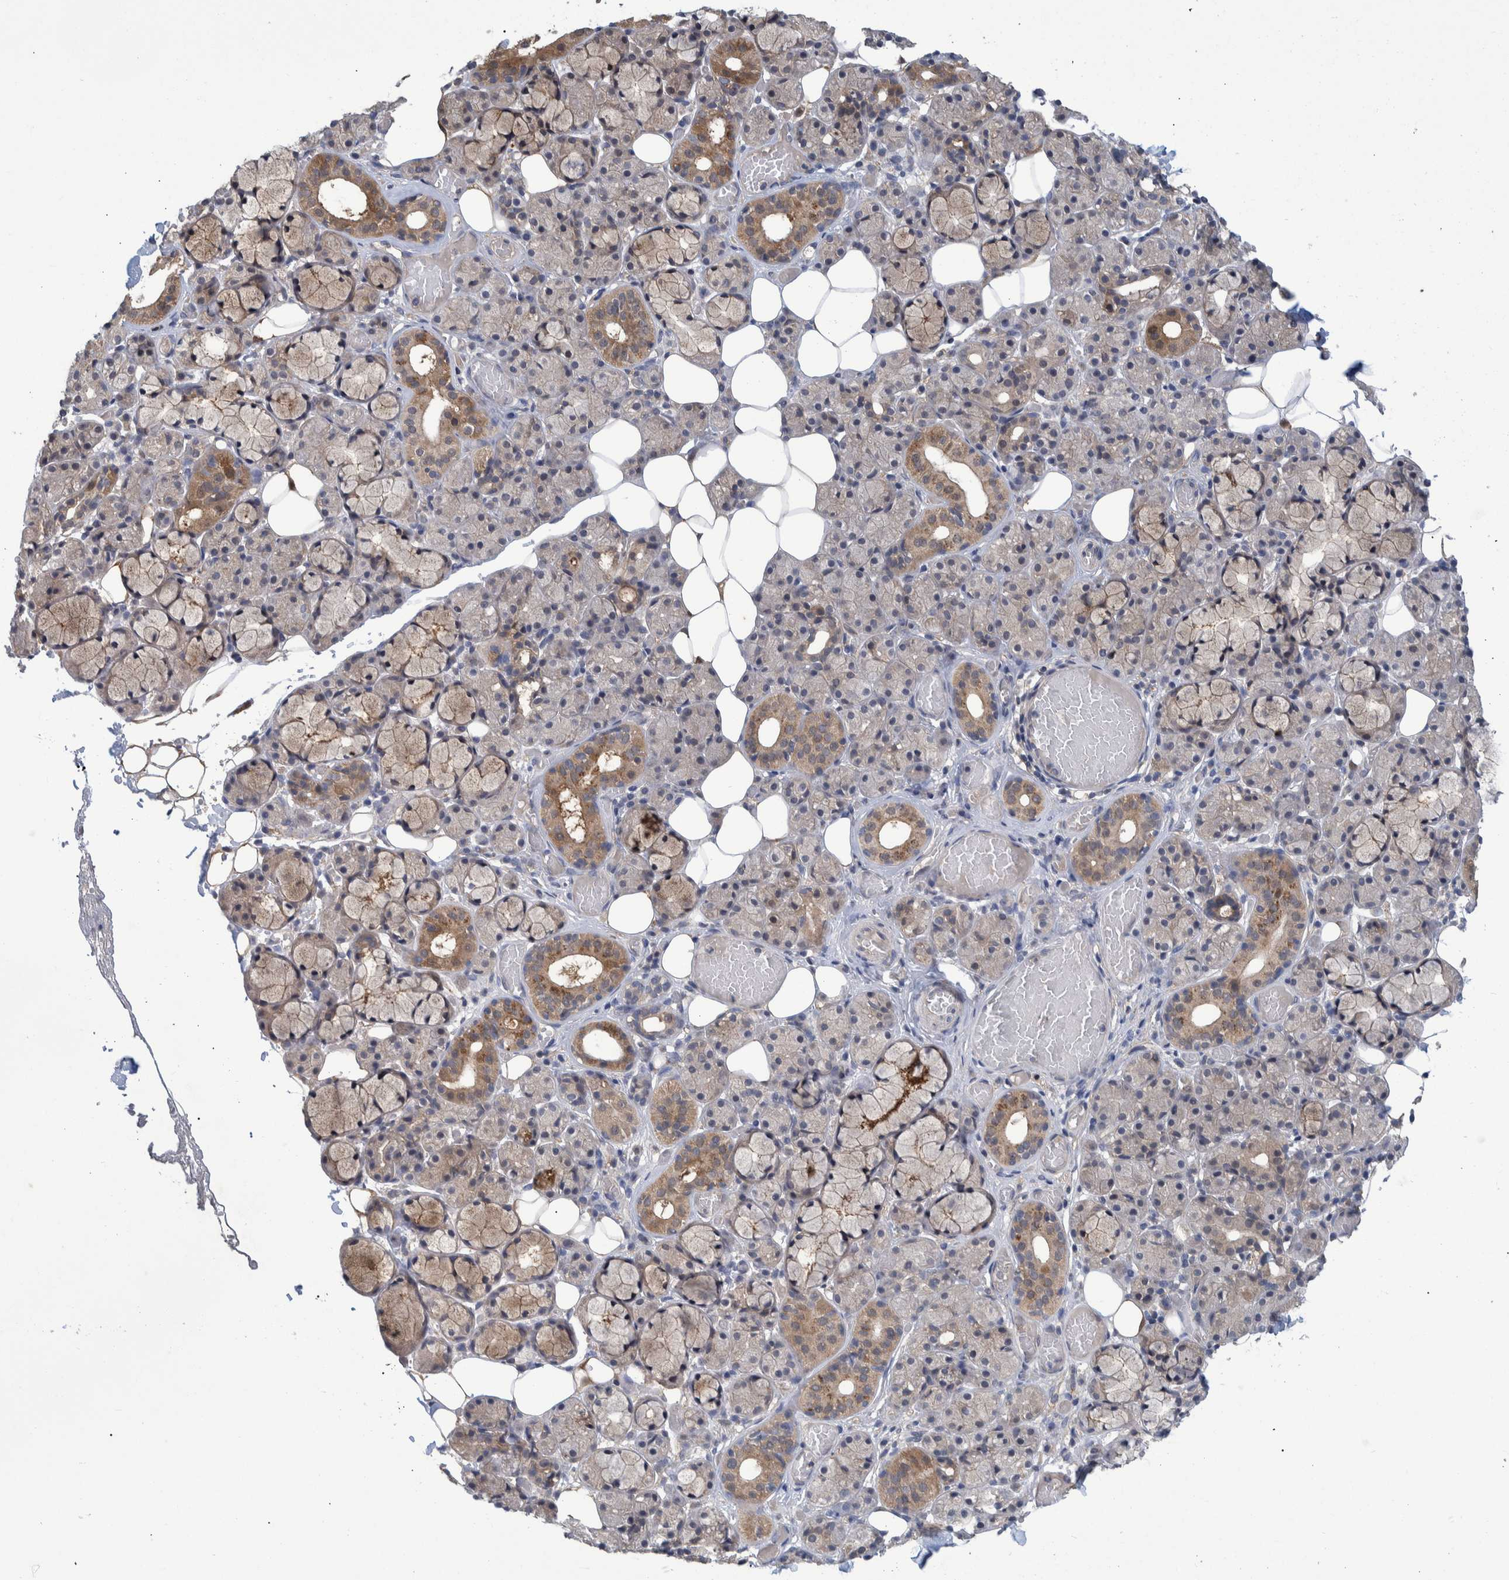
{"staining": {"intensity": "moderate", "quantity": "<25%", "location": "cytoplasmic/membranous"}, "tissue": "salivary gland", "cell_type": "Glandular cells", "image_type": "normal", "snomed": [{"axis": "morphology", "description": "Normal tissue, NOS"}, {"axis": "topography", "description": "Salivary gland"}], "caption": "Salivary gland stained with DAB (3,3'-diaminobenzidine) immunohistochemistry (IHC) exhibits low levels of moderate cytoplasmic/membranous expression in approximately <25% of glandular cells. Nuclei are stained in blue.", "gene": "PCYT2", "patient": {"sex": "male", "age": 63}}